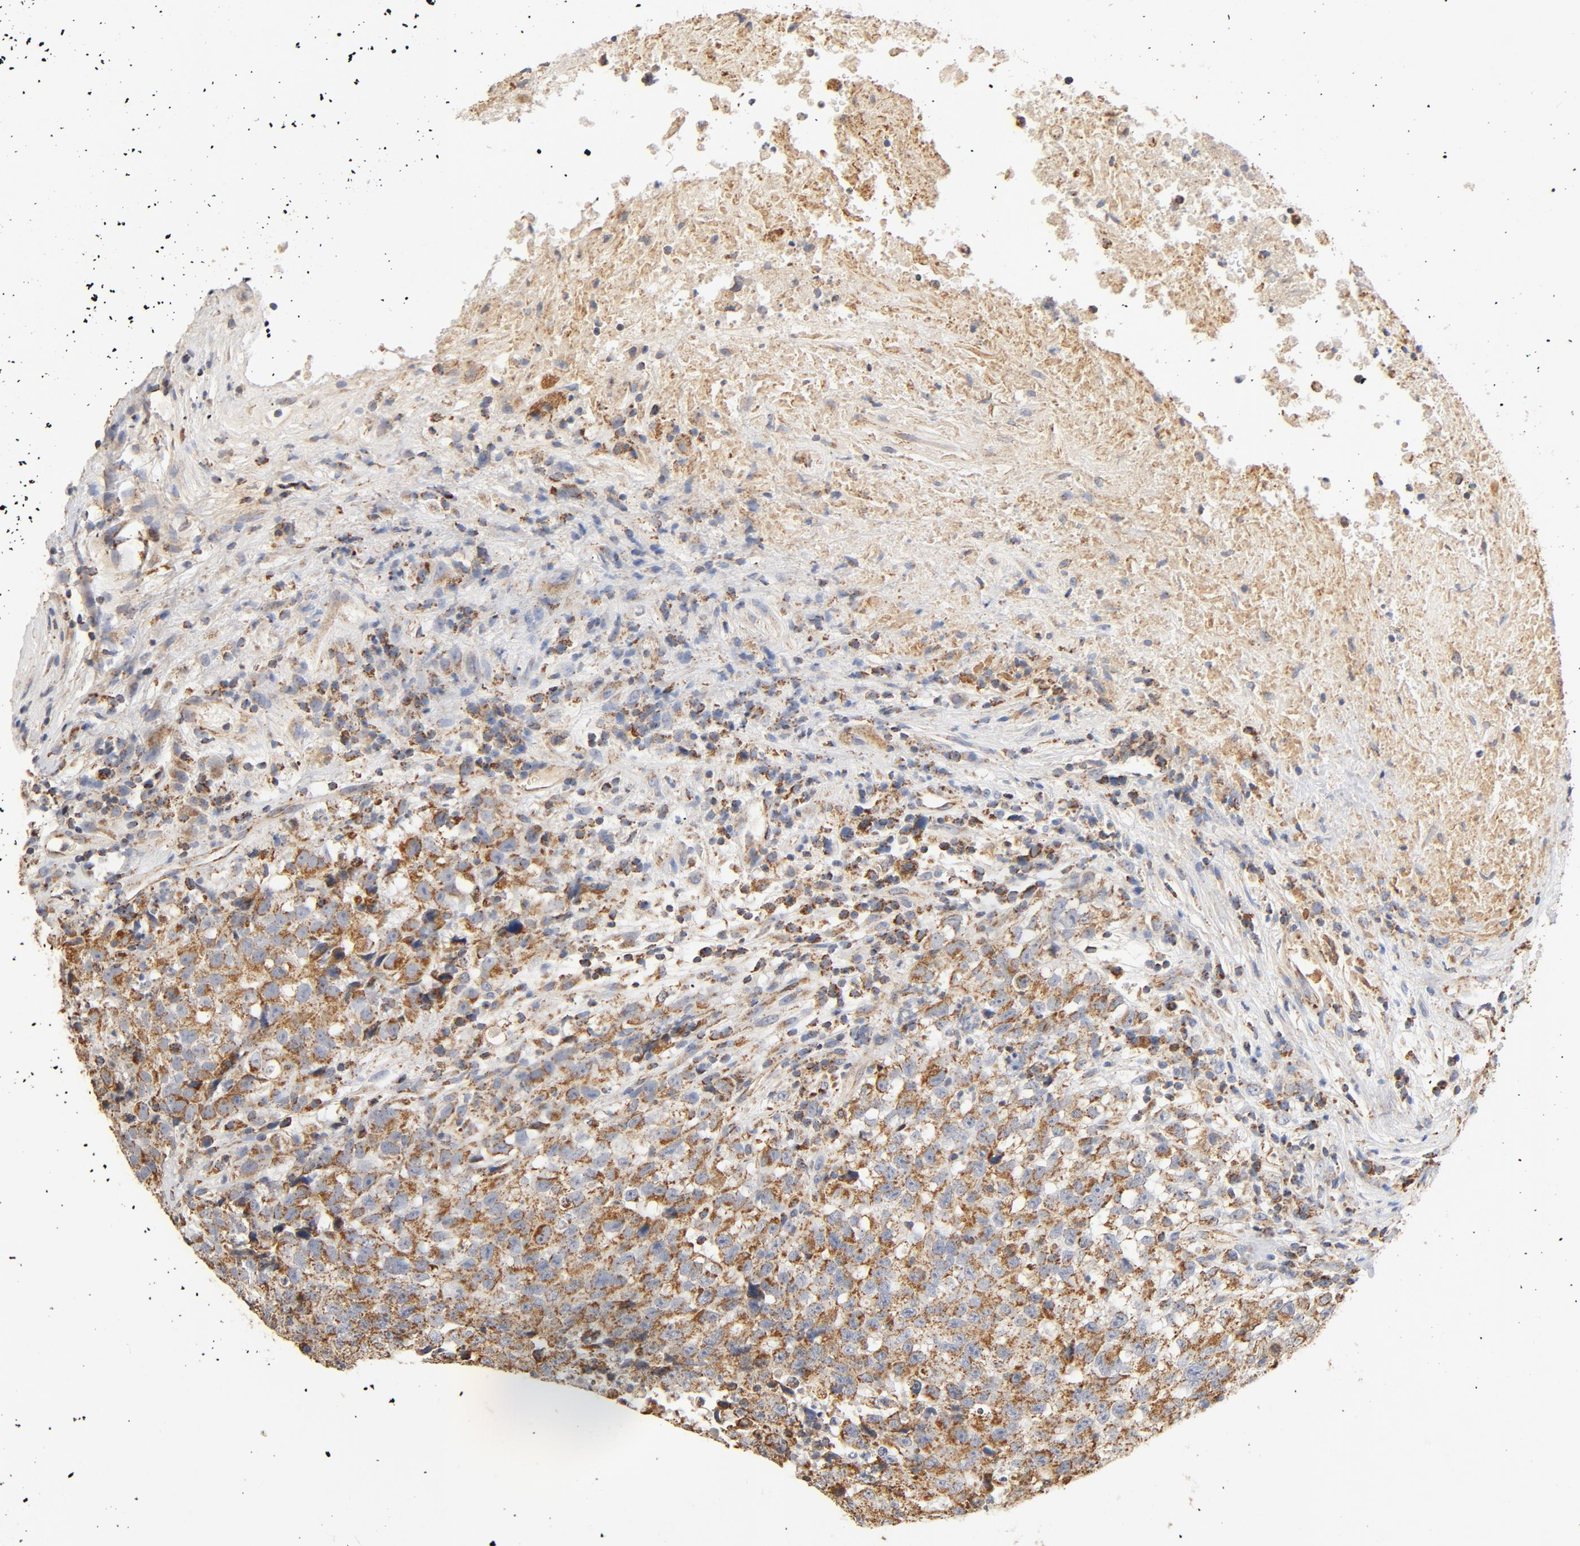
{"staining": {"intensity": "moderate", "quantity": ">75%", "location": "cytoplasmic/membranous"}, "tissue": "testis cancer", "cell_type": "Tumor cells", "image_type": "cancer", "snomed": [{"axis": "morphology", "description": "Necrosis, NOS"}, {"axis": "morphology", "description": "Carcinoma, Embryonal, NOS"}, {"axis": "topography", "description": "Testis"}], "caption": "Human testis cancer (embryonal carcinoma) stained for a protein (brown) reveals moderate cytoplasmic/membranous positive expression in approximately >75% of tumor cells.", "gene": "COX4I1", "patient": {"sex": "male", "age": 19}}